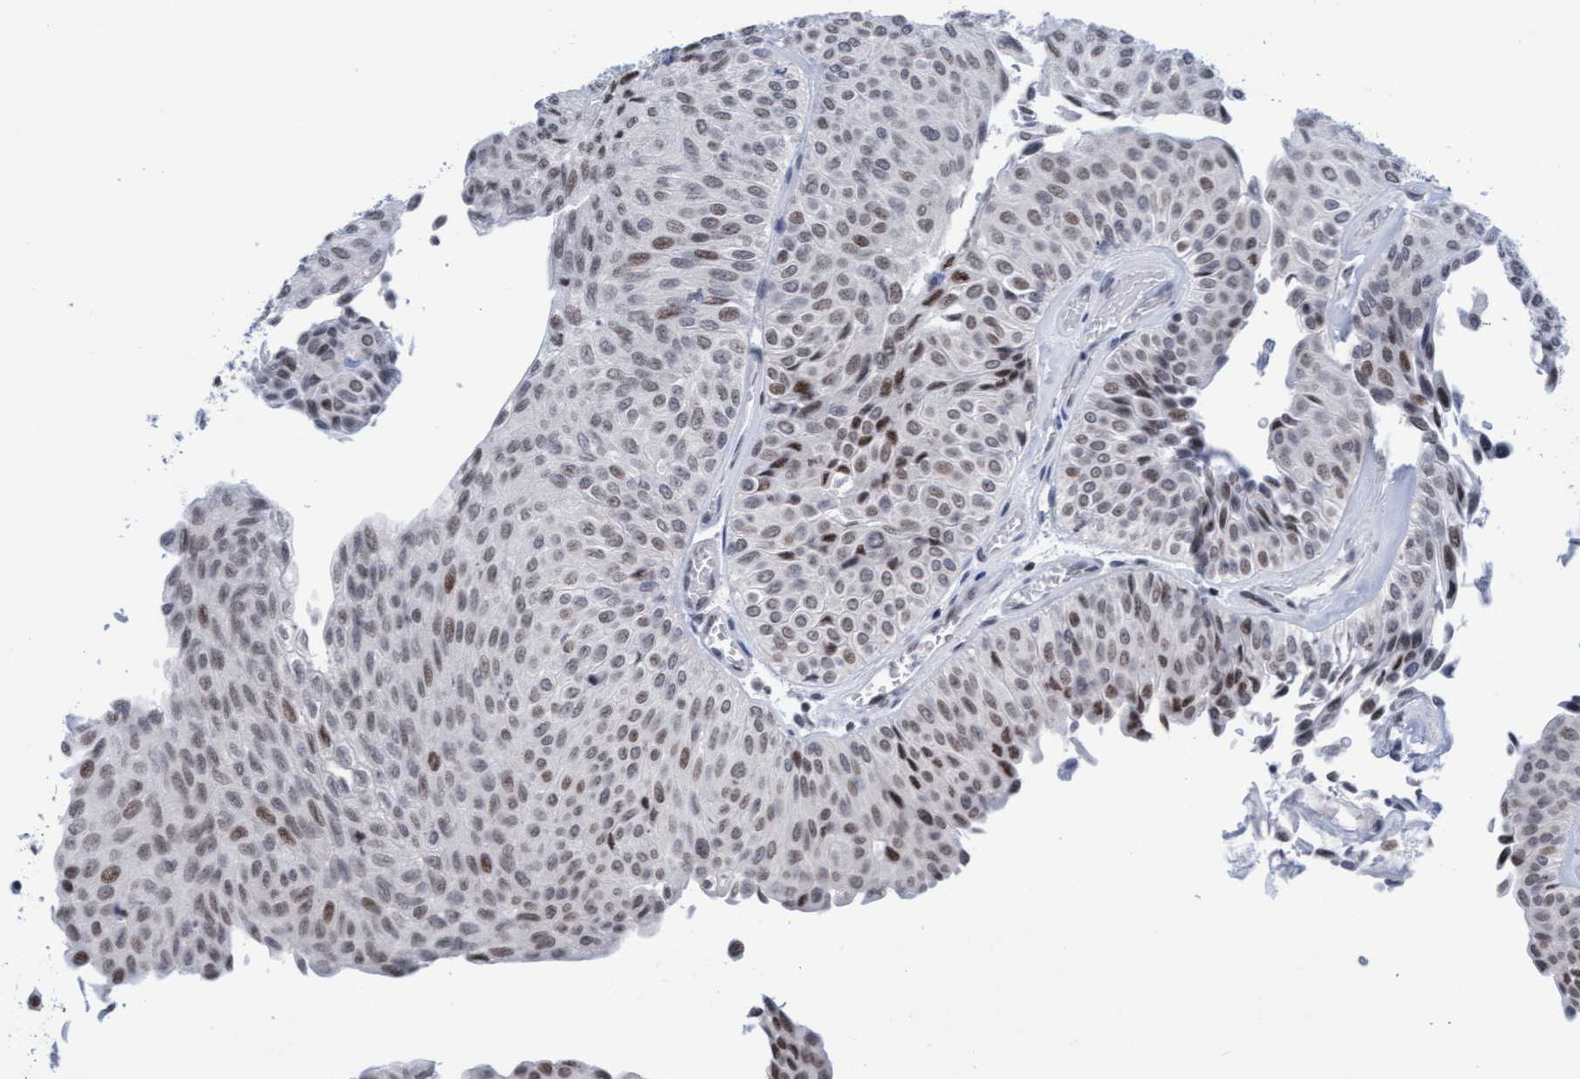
{"staining": {"intensity": "weak", "quantity": "25%-75%", "location": "nuclear"}, "tissue": "urothelial cancer", "cell_type": "Tumor cells", "image_type": "cancer", "snomed": [{"axis": "morphology", "description": "Urothelial carcinoma, Low grade"}, {"axis": "topography", "description": "Urinary bladder"}], "caption": "Urothelial cancer tissue reveals weak nuclear positivity in approximately 25%-75% of tumor cells", "gene": "GLRX2", "patient": {"sex": "male", "age": 78}}